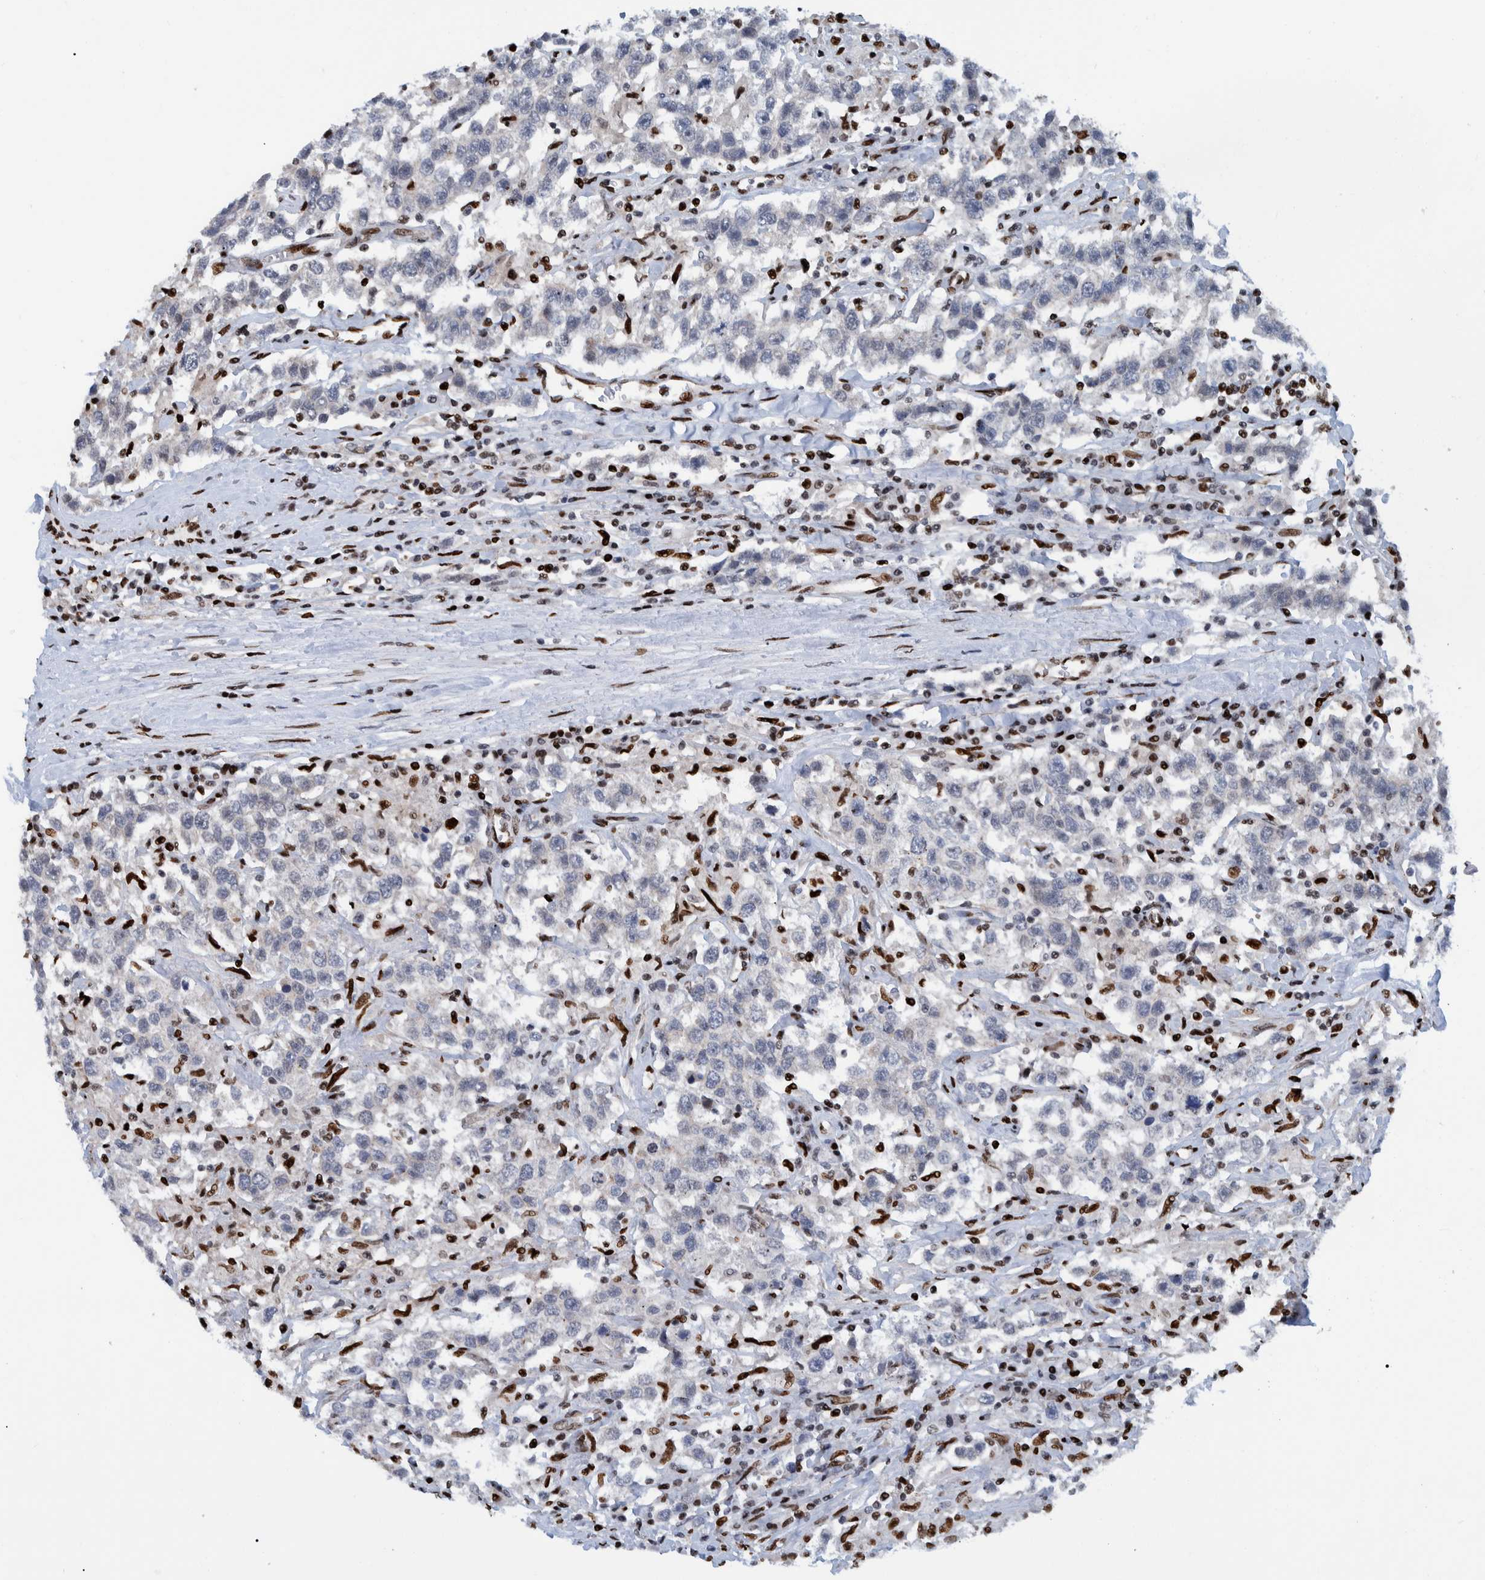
{"staining": {"intensity": "negative", "quantity": "none", "location": "none"}, "tissue": "testis cancer", "cell_type": "Tumor cells", "image_type": "cancer", "snomed": [{"axis": "morphology", "description": "Seminoma, NOS"}, {"axis": "topography", "description": "Testis"}], "caption": "This is an immunohistochemistry (IHC) photomicrograph of human testis seminoma. There is no expression in tumor cells.", "gene": "HEATR9", "patient": {"sex": "male", "age": 41}}